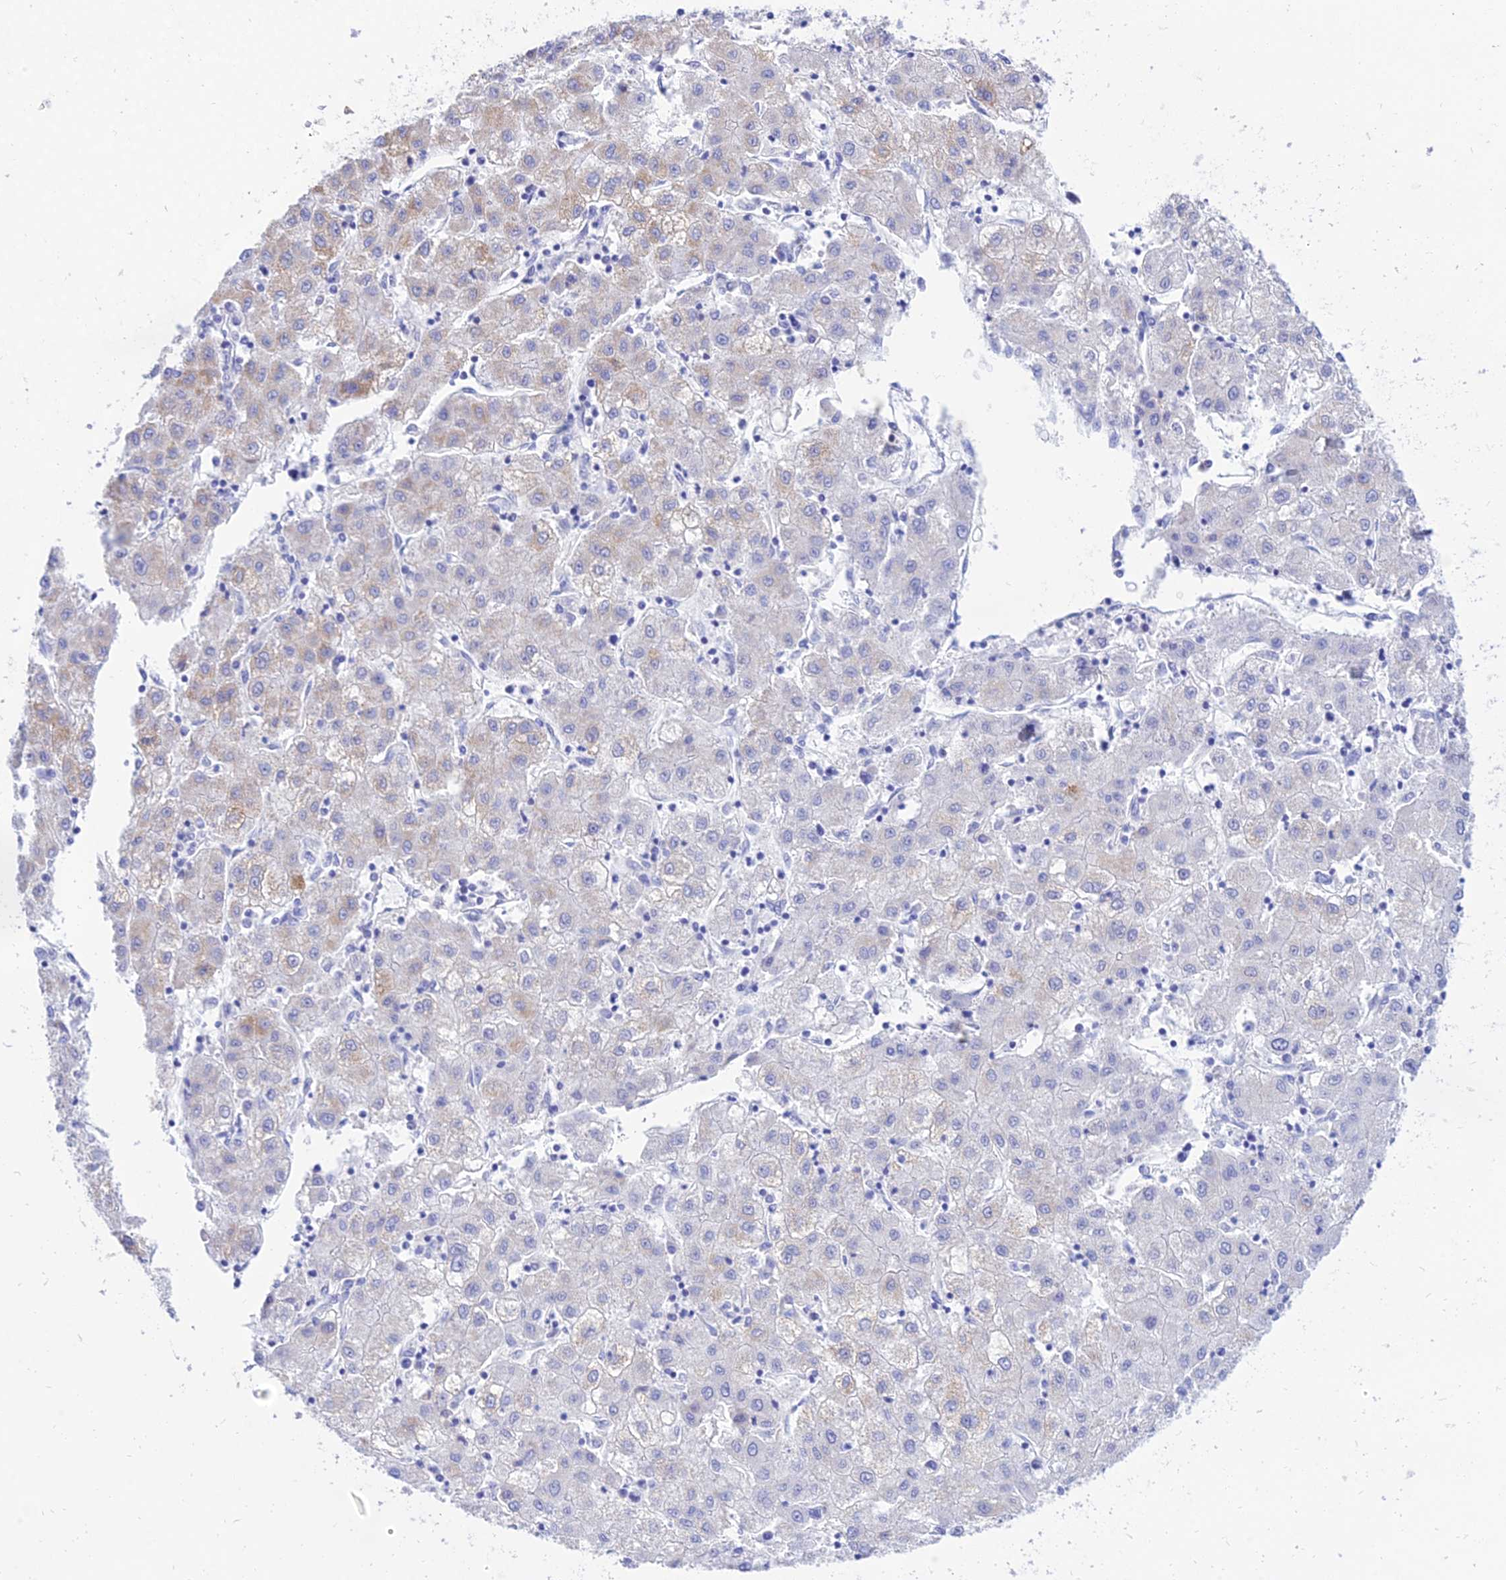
{"staining": {"intensity": "negative", "quantity": "none", "location": "none"}, "tissue": "liver cancer", "cell_type": "Tumor cells", "image_type": "cancer", "snomed": [{"axis": "morphology", "description": "Carcinoma, Hepatocellular, NOS"}, {"axis": "topography", "description": "Liver"}], "caption": "Immunohistochemical staining of liver hepatocellular carcinoma demonstrates no significant staining in tumor cells.", "gene": "PKN3", "patient": {"sex": "male", "age": 72}}